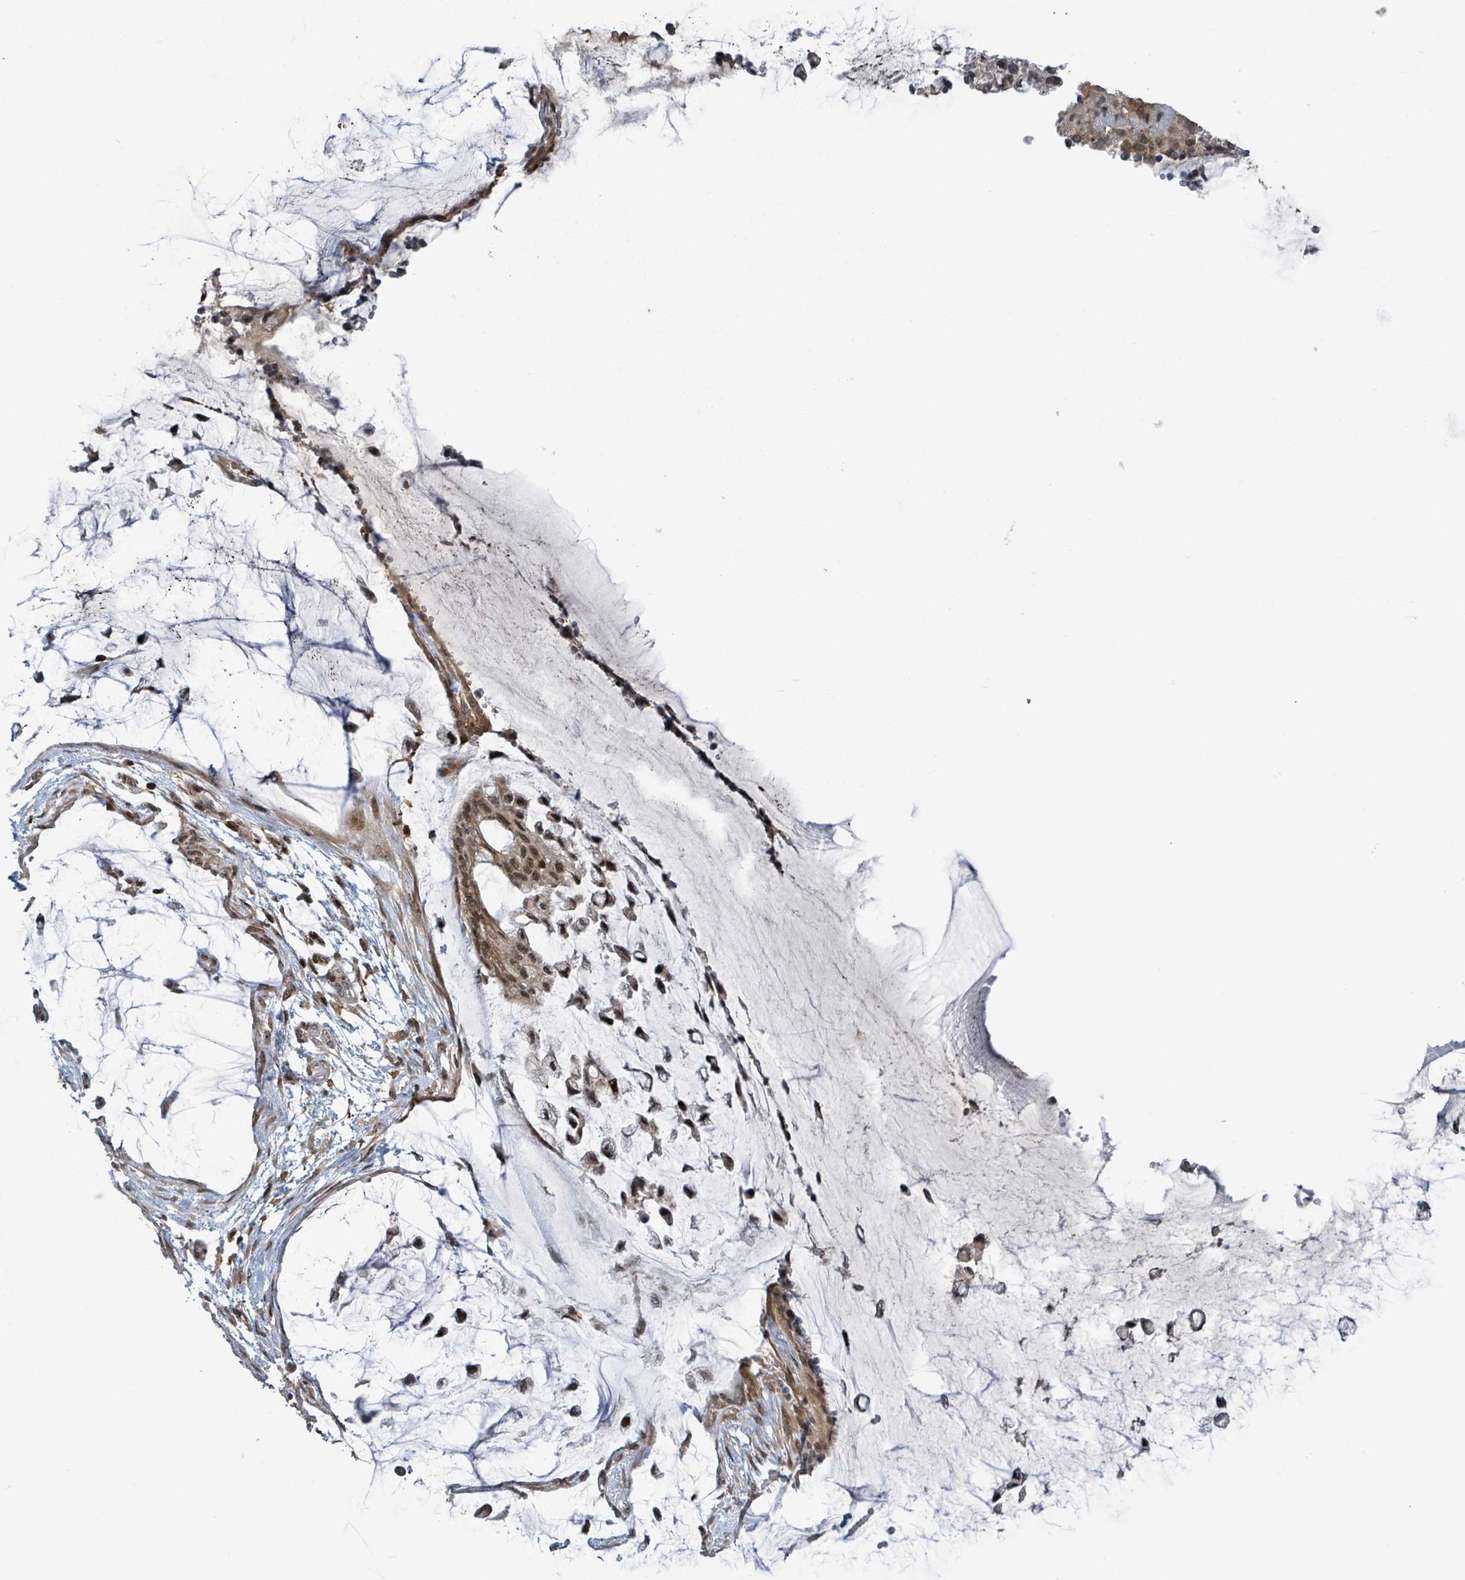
{"staining": {"intensity": "moderate", "quantity": ">75%", "location": "nuclear"}, "tissue": "ovarian cancer", "cell_type": "Tumor cells", "image_type": "cancer", "snomed": [{"axis": "morphology", "description": "Cystadenocarcinoma, mucinous, NOS"}, {"axis": "topography", "description": "Ovary"}], "caption": "This histopathology image reveals IHC staining of human mucinous cystadenocarcinoma (ovarian), with medium moderate nuclear expression in about >75% of tumor cells.", "gene": "FBXO6", "patient": {"sex": "female", "age": 39}}